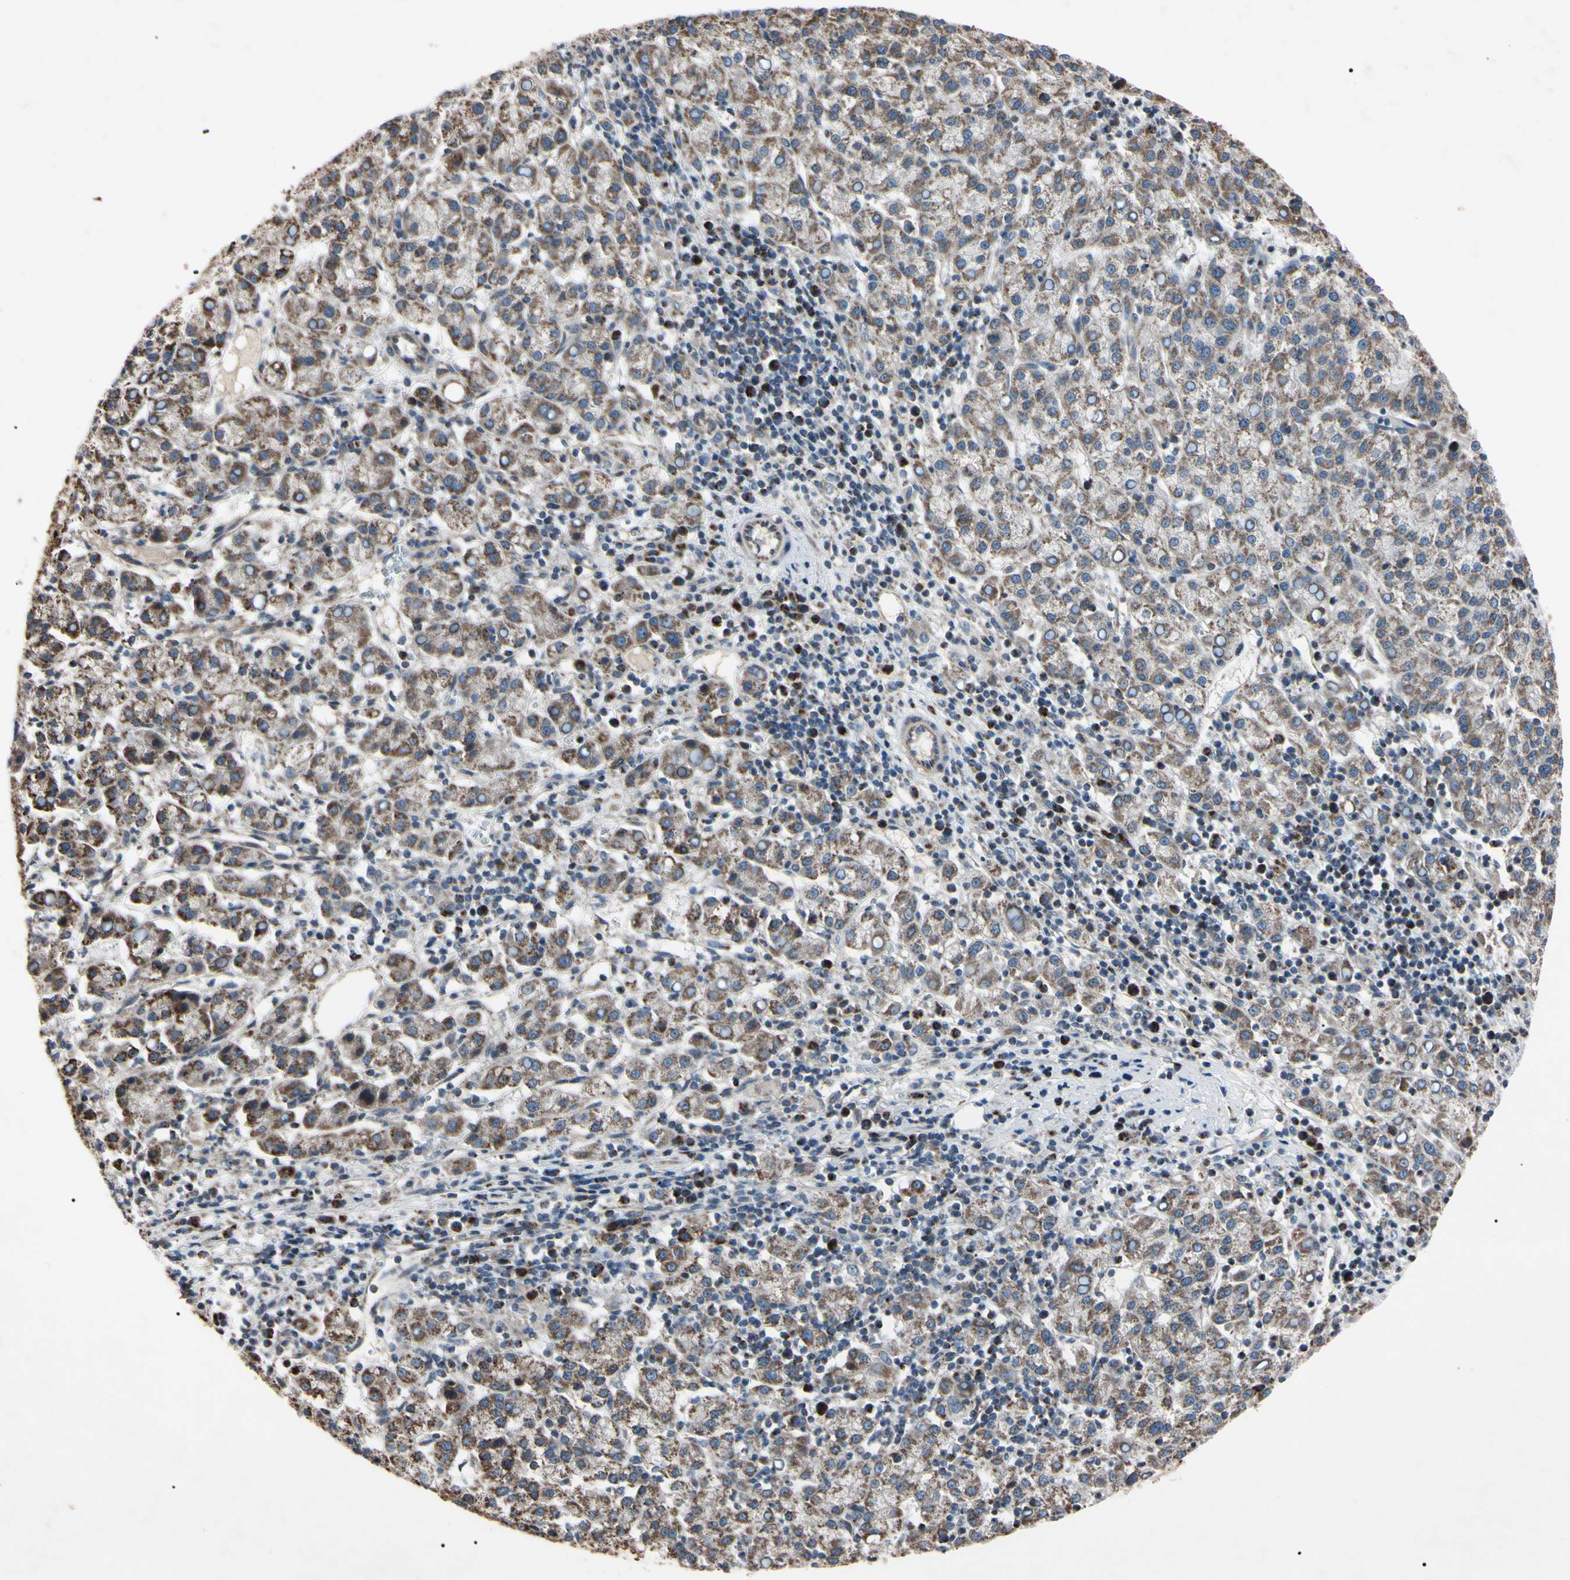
{"staining": {"intensity": "weak", "quantity": ">75%", "location": "cytoplasmic/membranous"}, "tissue": "liver cancer", "cell_type": "Tumor cells", "image_type": "cancer", "snomed": [{"axis": "morphology", "description": "Carcinoma, Hepatocellular, NOS"}, {"axis": "topography", "description": "Liver"}], "caption": "A histopathology image showing weak cytoplasmic/membranous expression in about >75% of tumor cells in liver cancer (hepatocellular carcinoma), as visualized by brown immunohistochemical staining.", "gene": "TNFRSF1A", "patient": {"sex": "female", "age": 58}}